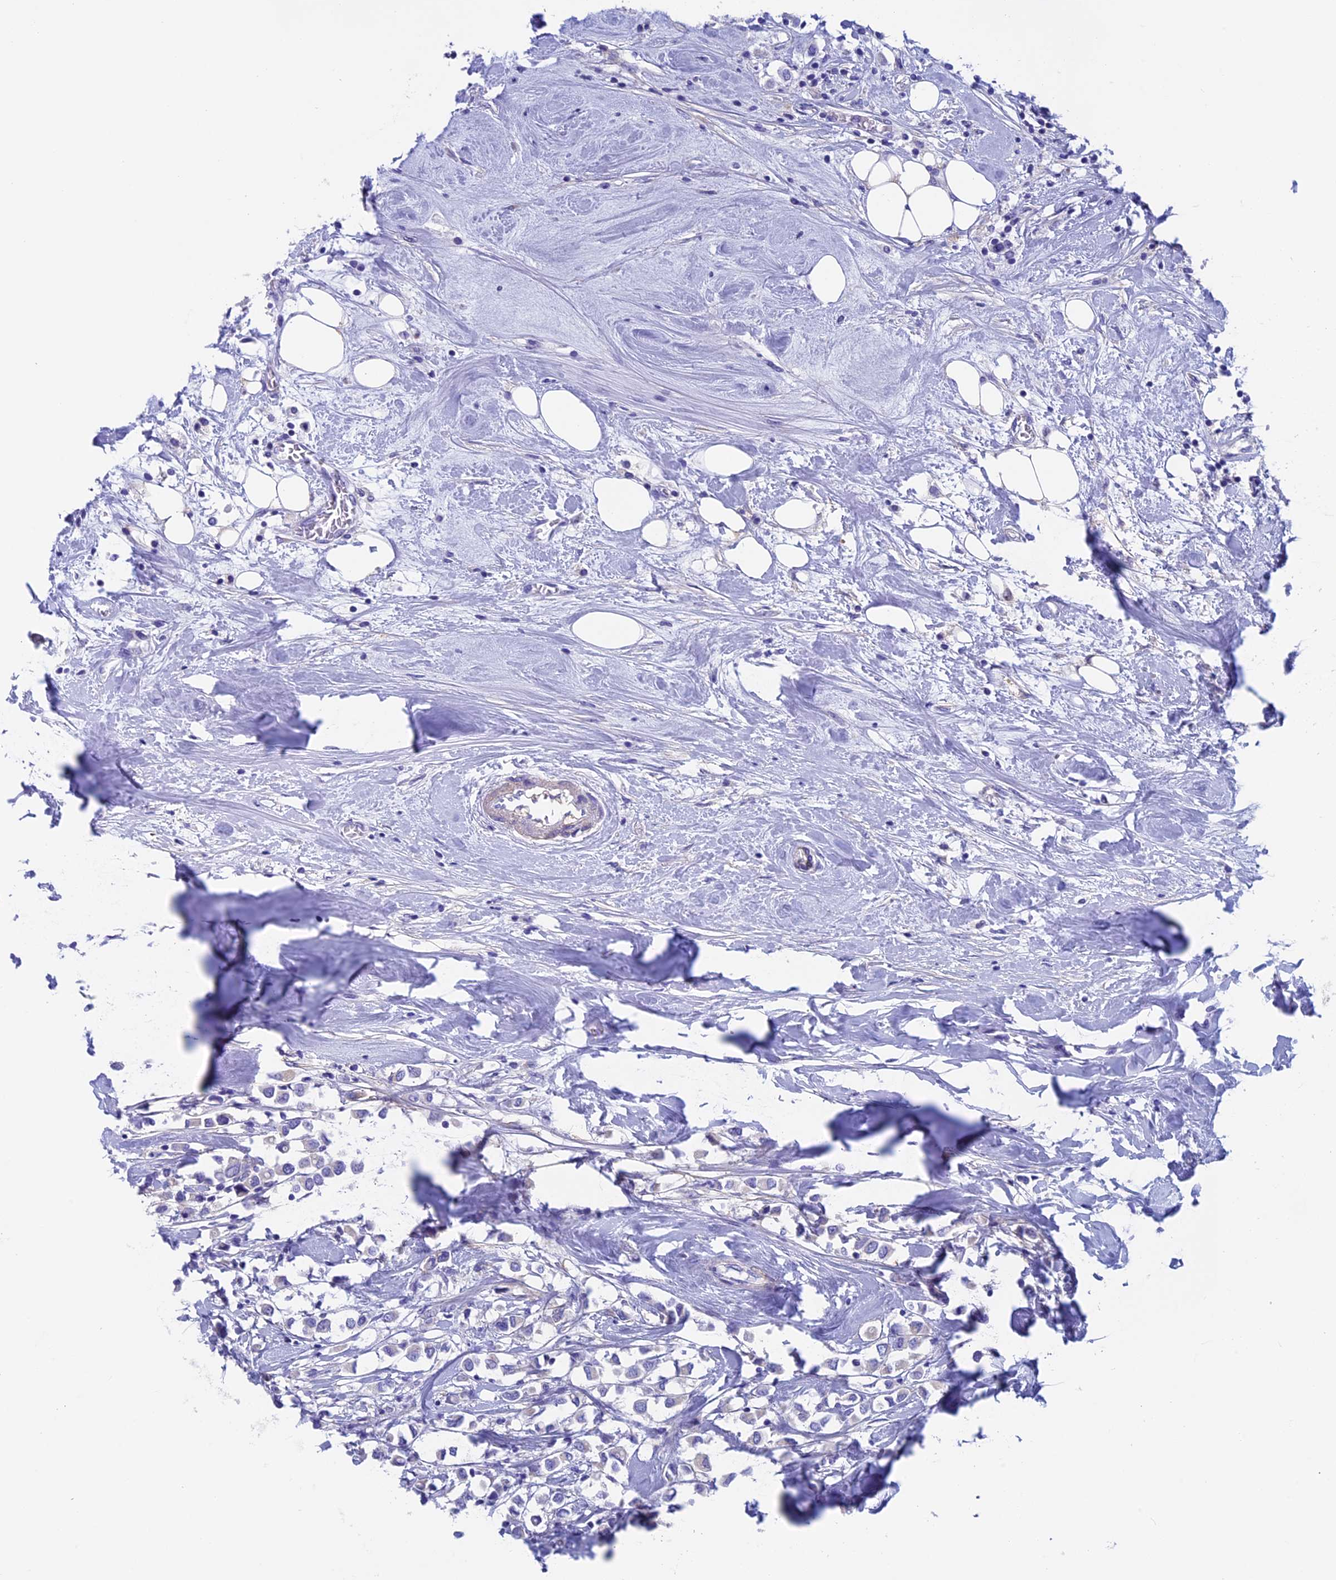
{"staining": {"intensity": "negative", "quantity": "none", "location": "none"}, "tissue": "breast cancer", "cell_type": "Tumor cells", "image_type": "cancer", "snomed": [{"axis": "morphology", "description": "Duct carcinoma"}, {"axis": "topography", "description": "Breast"}], "caption": "IHC histopathology image of human breast cancer stained for a protein (brown), which displays no expression in tumor cells. The staining is performed using DAB (3,3'-diaminobenzidine) brown chromogen with nuclei counter-stained in using hematoxylin.", "gene": "ADH7", "patient": {"sex": "female", "age": 61}}